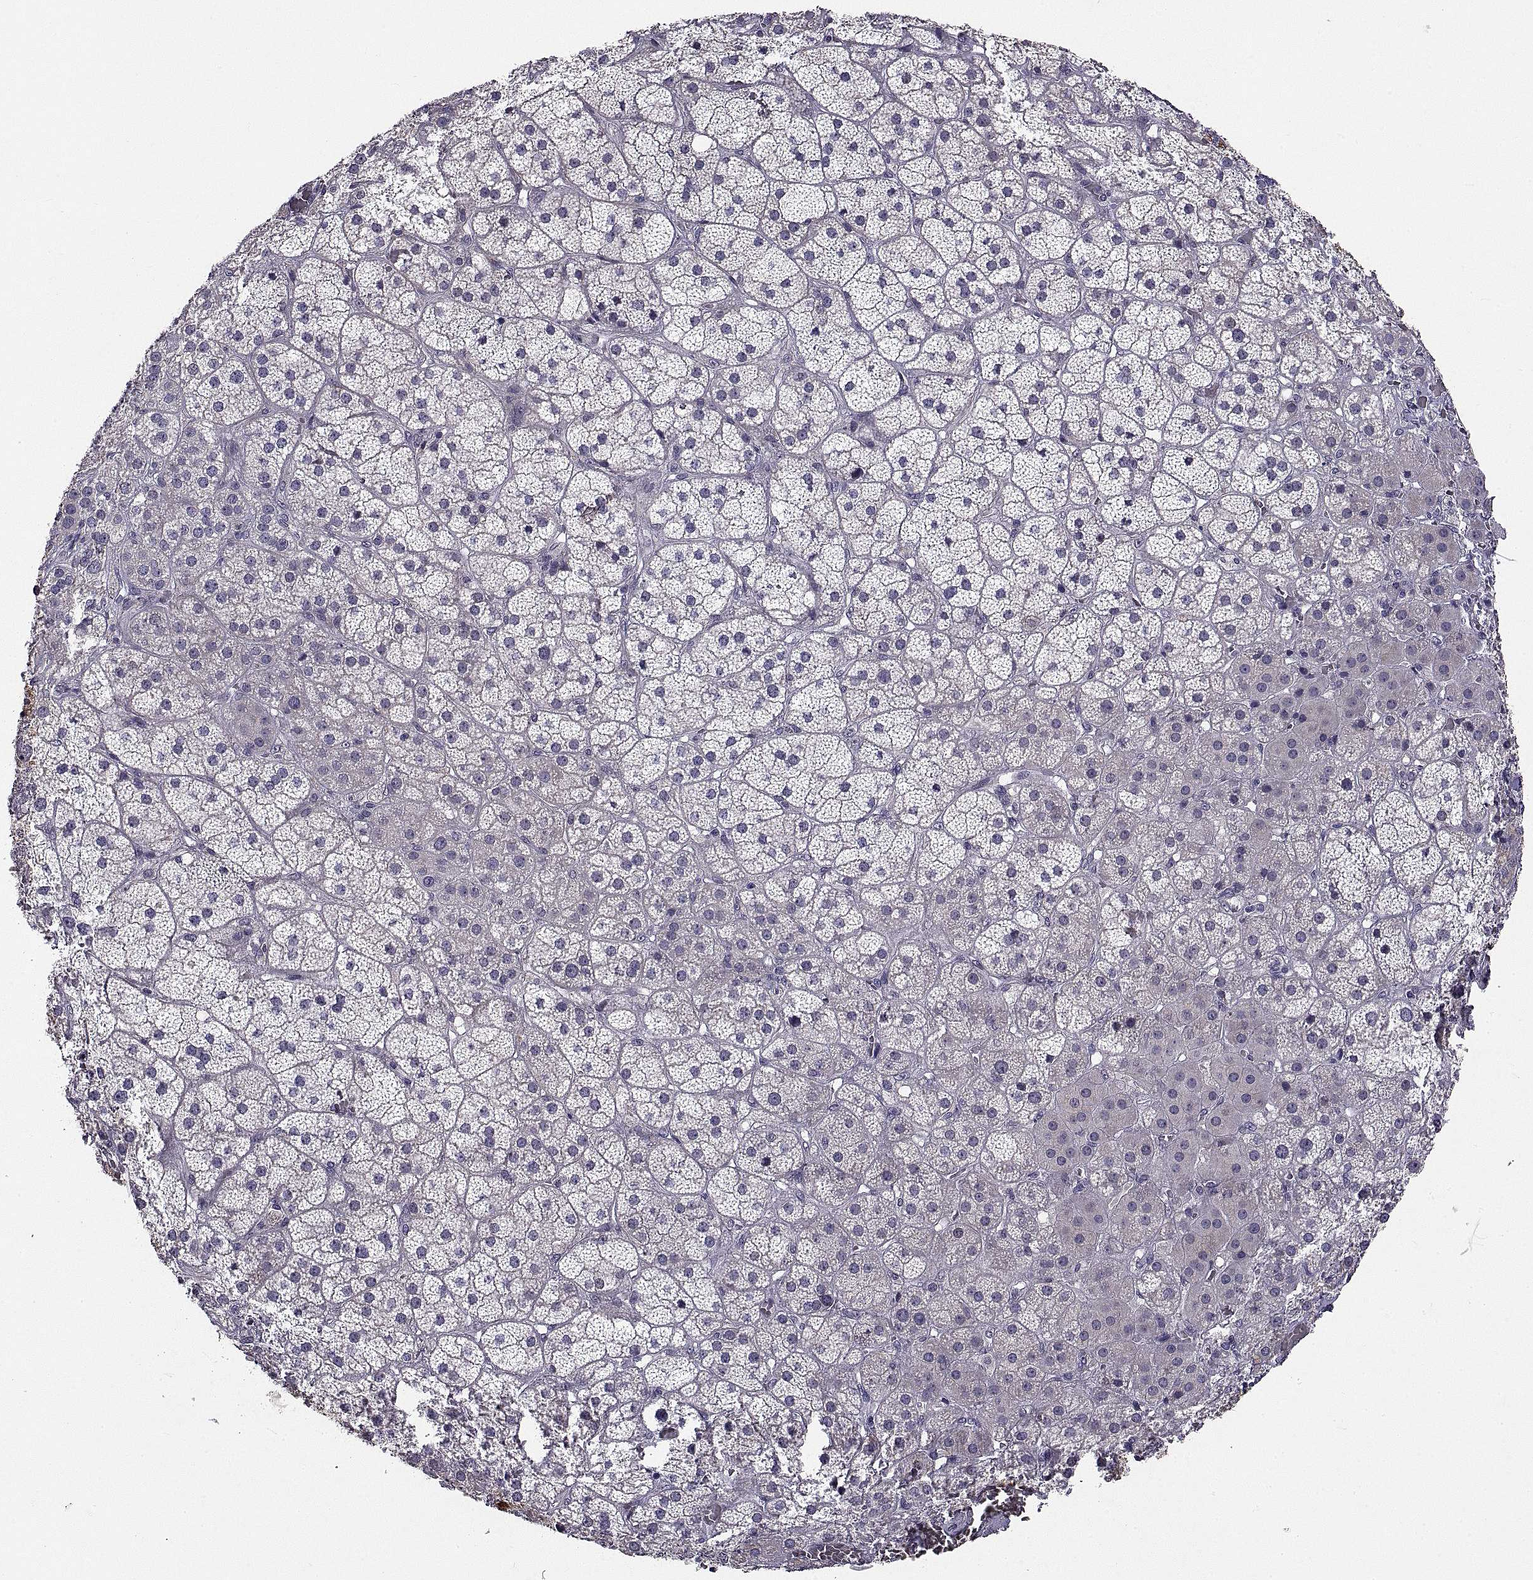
{"staining": {"intensity": "strong", "quantity": "<25%", "location": "cytoplasmic/membranous"}, "tissue": "adrenal gland", "cell_type": "Glandular cells", "image_type": "normal", "snomed": [{"axis": "morphology", "description": "Normal tissue, NOS"}, {"axis": "topography", "description": "Adrenal gland"}], "caption": "A micrograph showing strong cytoplasmic/membranous positivity in approximately <25% of glandular cells in normal adrenal gland, as visualized by brown immunohistochemical staining.", "gene": "NPTX2", "patient": {"sex": "male", "age": 57}}